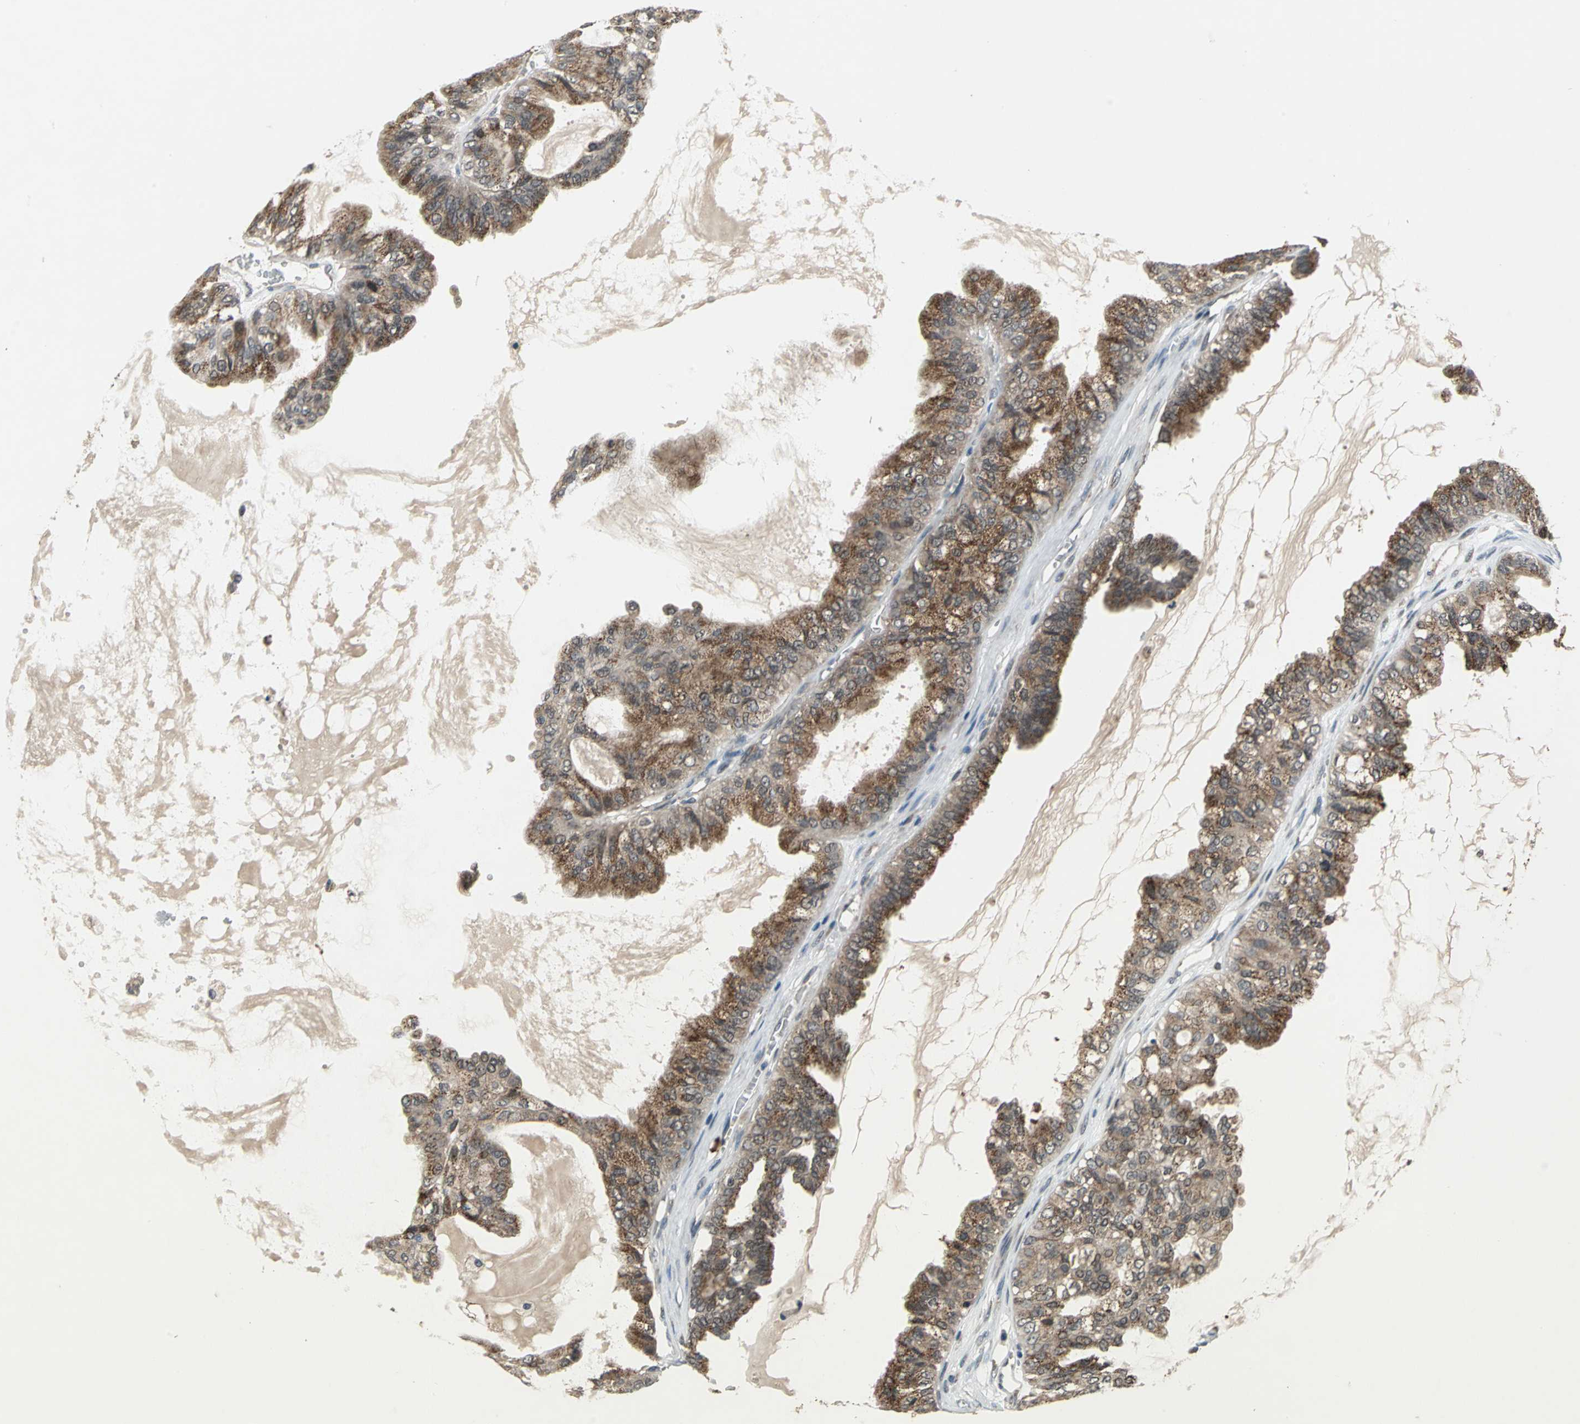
{"staining": {"intensity": "moderate", "quantity": ">75%", "location": "cytoplasmic/membranous"}, "tissue": "ovarian cancer", "cell_type": "Tumor cells", "image_type": "cancer", "snomed": [{"axis": "morphology", "description": "Carcinoma, NOS"}, {"axis": "morphology", "description": "Carcinoma, endometroid"}, {"axis": "topography", "description": "Ovary"}], "caption": "Ovarian carcinoma tissue exhibits moderate cytoplasmic/membranous staining in about >75% of tumor cells, visualized by immunohistochemistry.", "gene": "NFKBIE", "patient": {"sex": "female", "age": 50}}